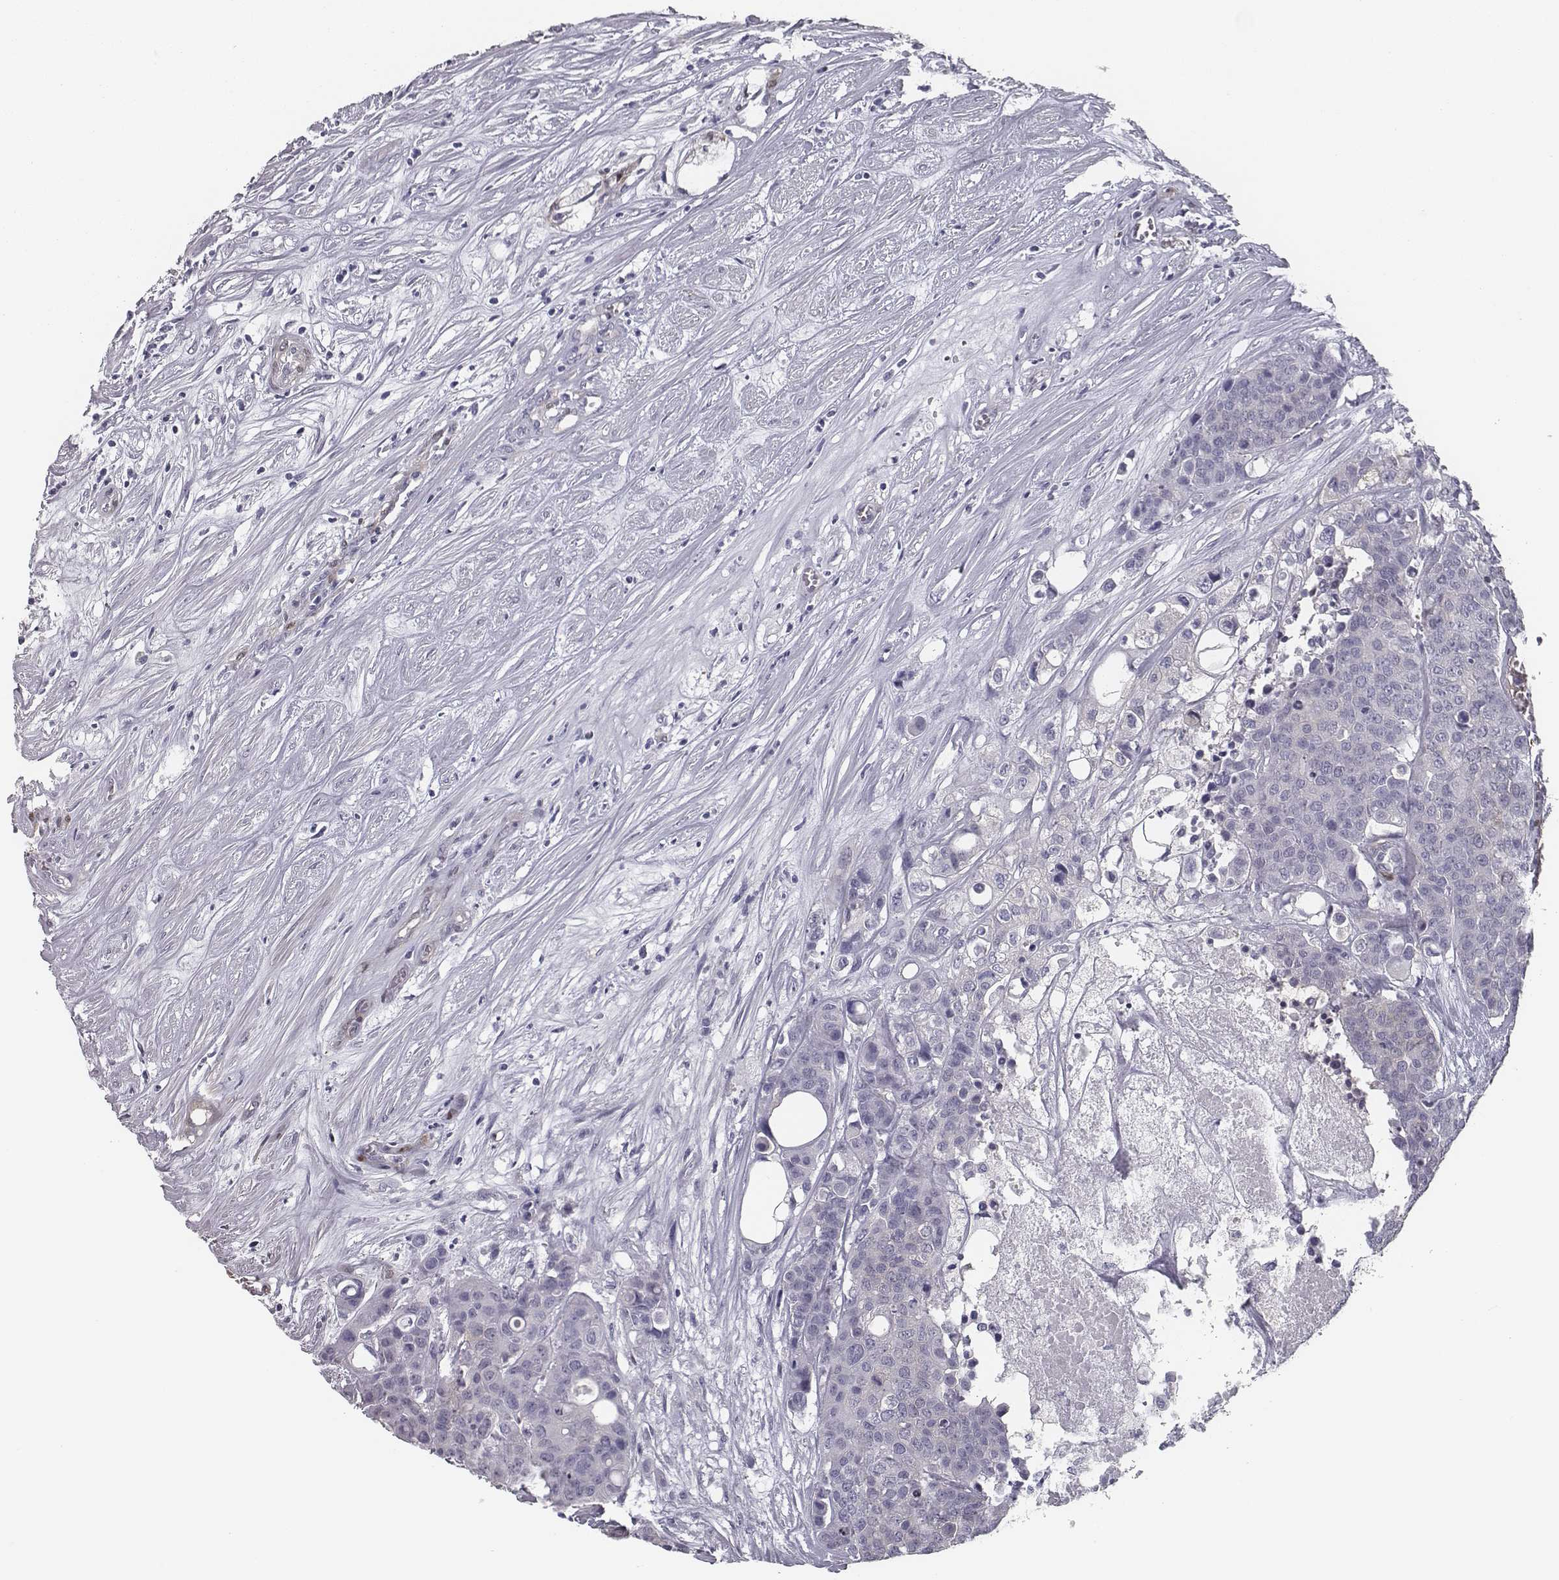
{"staining": {"intensity": "negative", "quantity": "none", "location": "none"}, "tissue": "carcinoid", "cell_type": "Tumor cells", "image_type": "cancer", "snomed": [{"axis": "morphology", "description": "Carcinoid, malignant, NOS"}, {"axis": "topography", "description": "Colon"}], "caption": "The histopathology image shows no significant expression in tumor cells of malignant carcinoid.", "gene": "ISYNA1", "patient": {"sex": "male", "age": 81}}